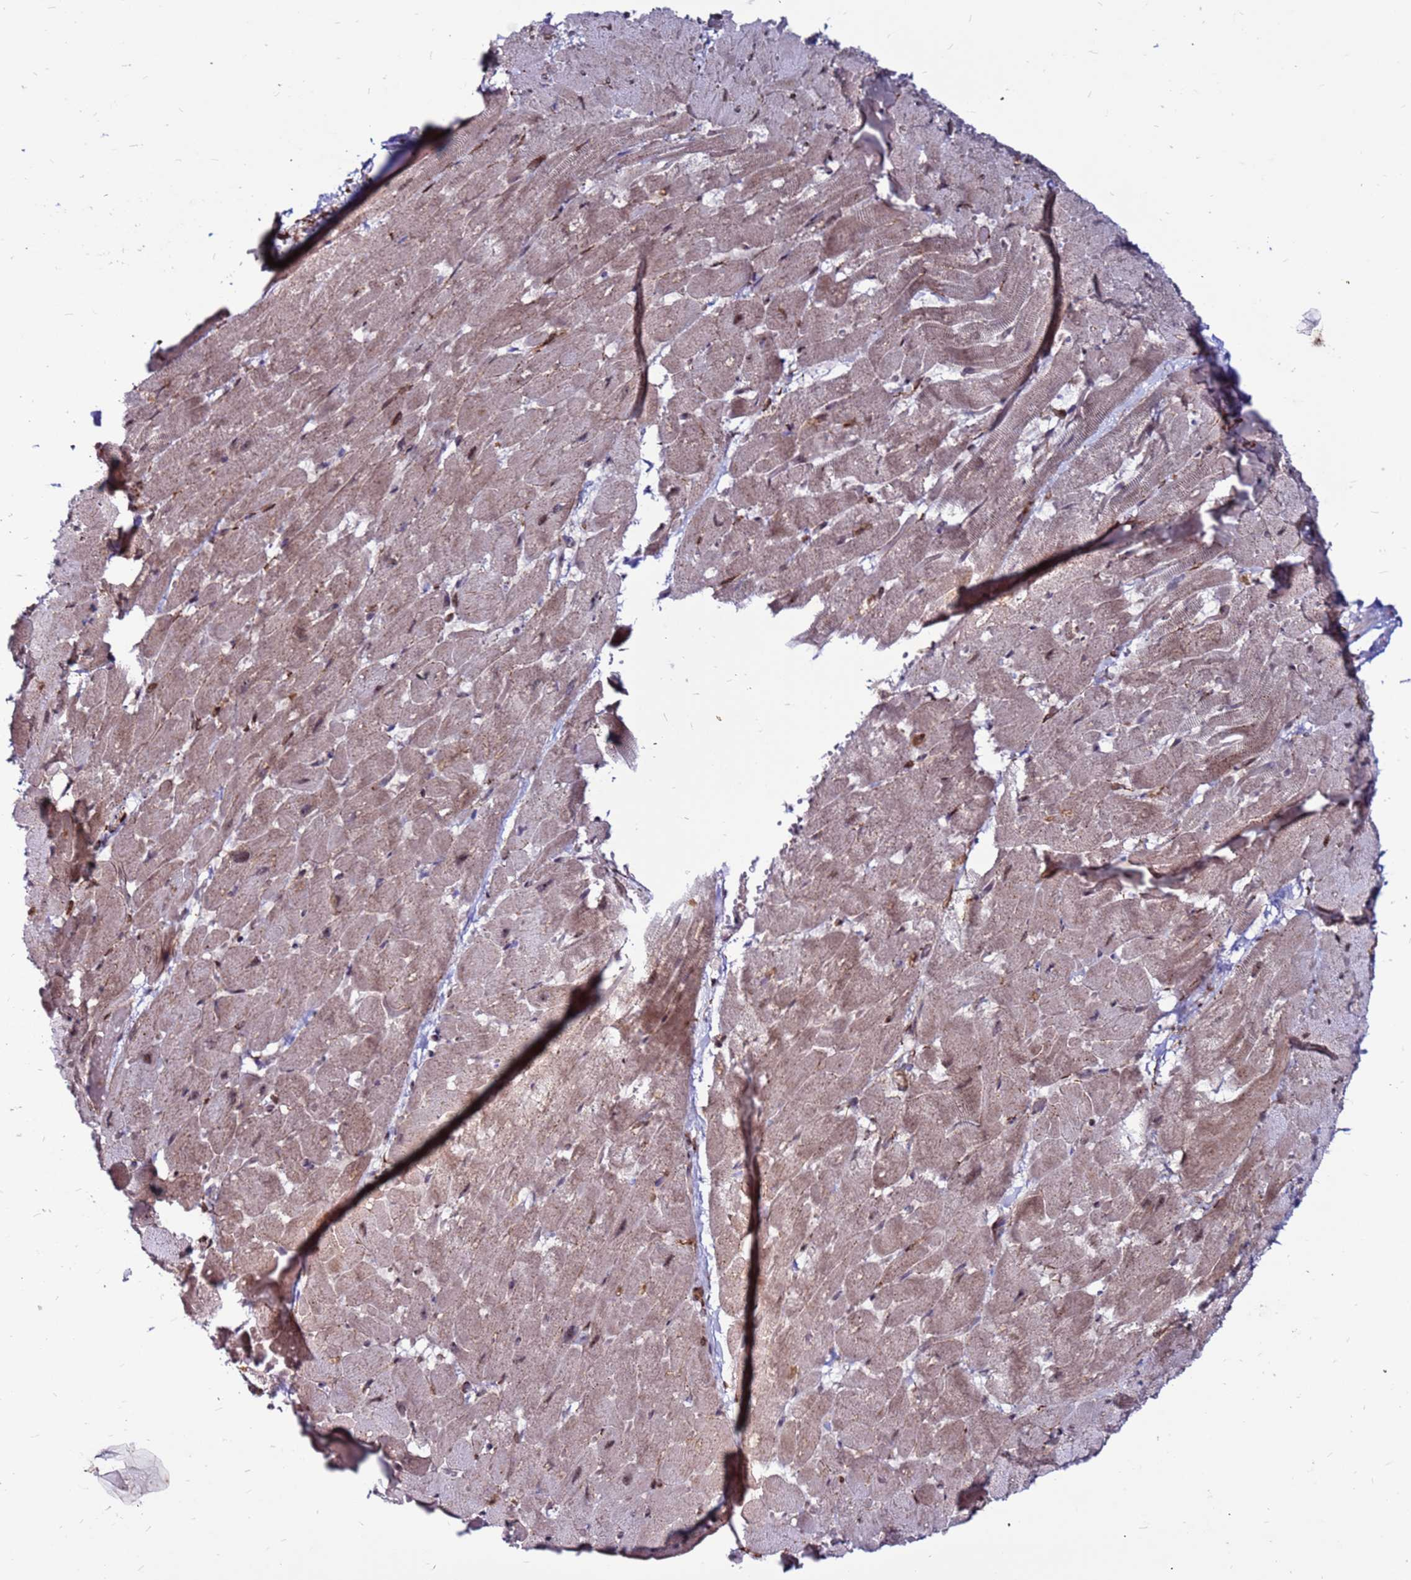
{"staining": {"intensity": "weak", "quantity": "25%-75%", "location": "cytoplasmic/membranous,nuclear"}, "tissue": "heart muscle", "cell_type": "Cardiomyocytes", "image_type": "normal", "snomed": [{"axis": "morphology", "description": "Normal tissue, NOS"}, {"axis": "topography", "description": "Heart"}], "caption": "Cardiomyocytes demonstrate low levels of weak cytoplasmic/membranous,nuclear positivity in about 25%-75% of cells in benign human heart muscle.", "gene": "CLK3", "patient": {"sex": "male", "age": 37}}